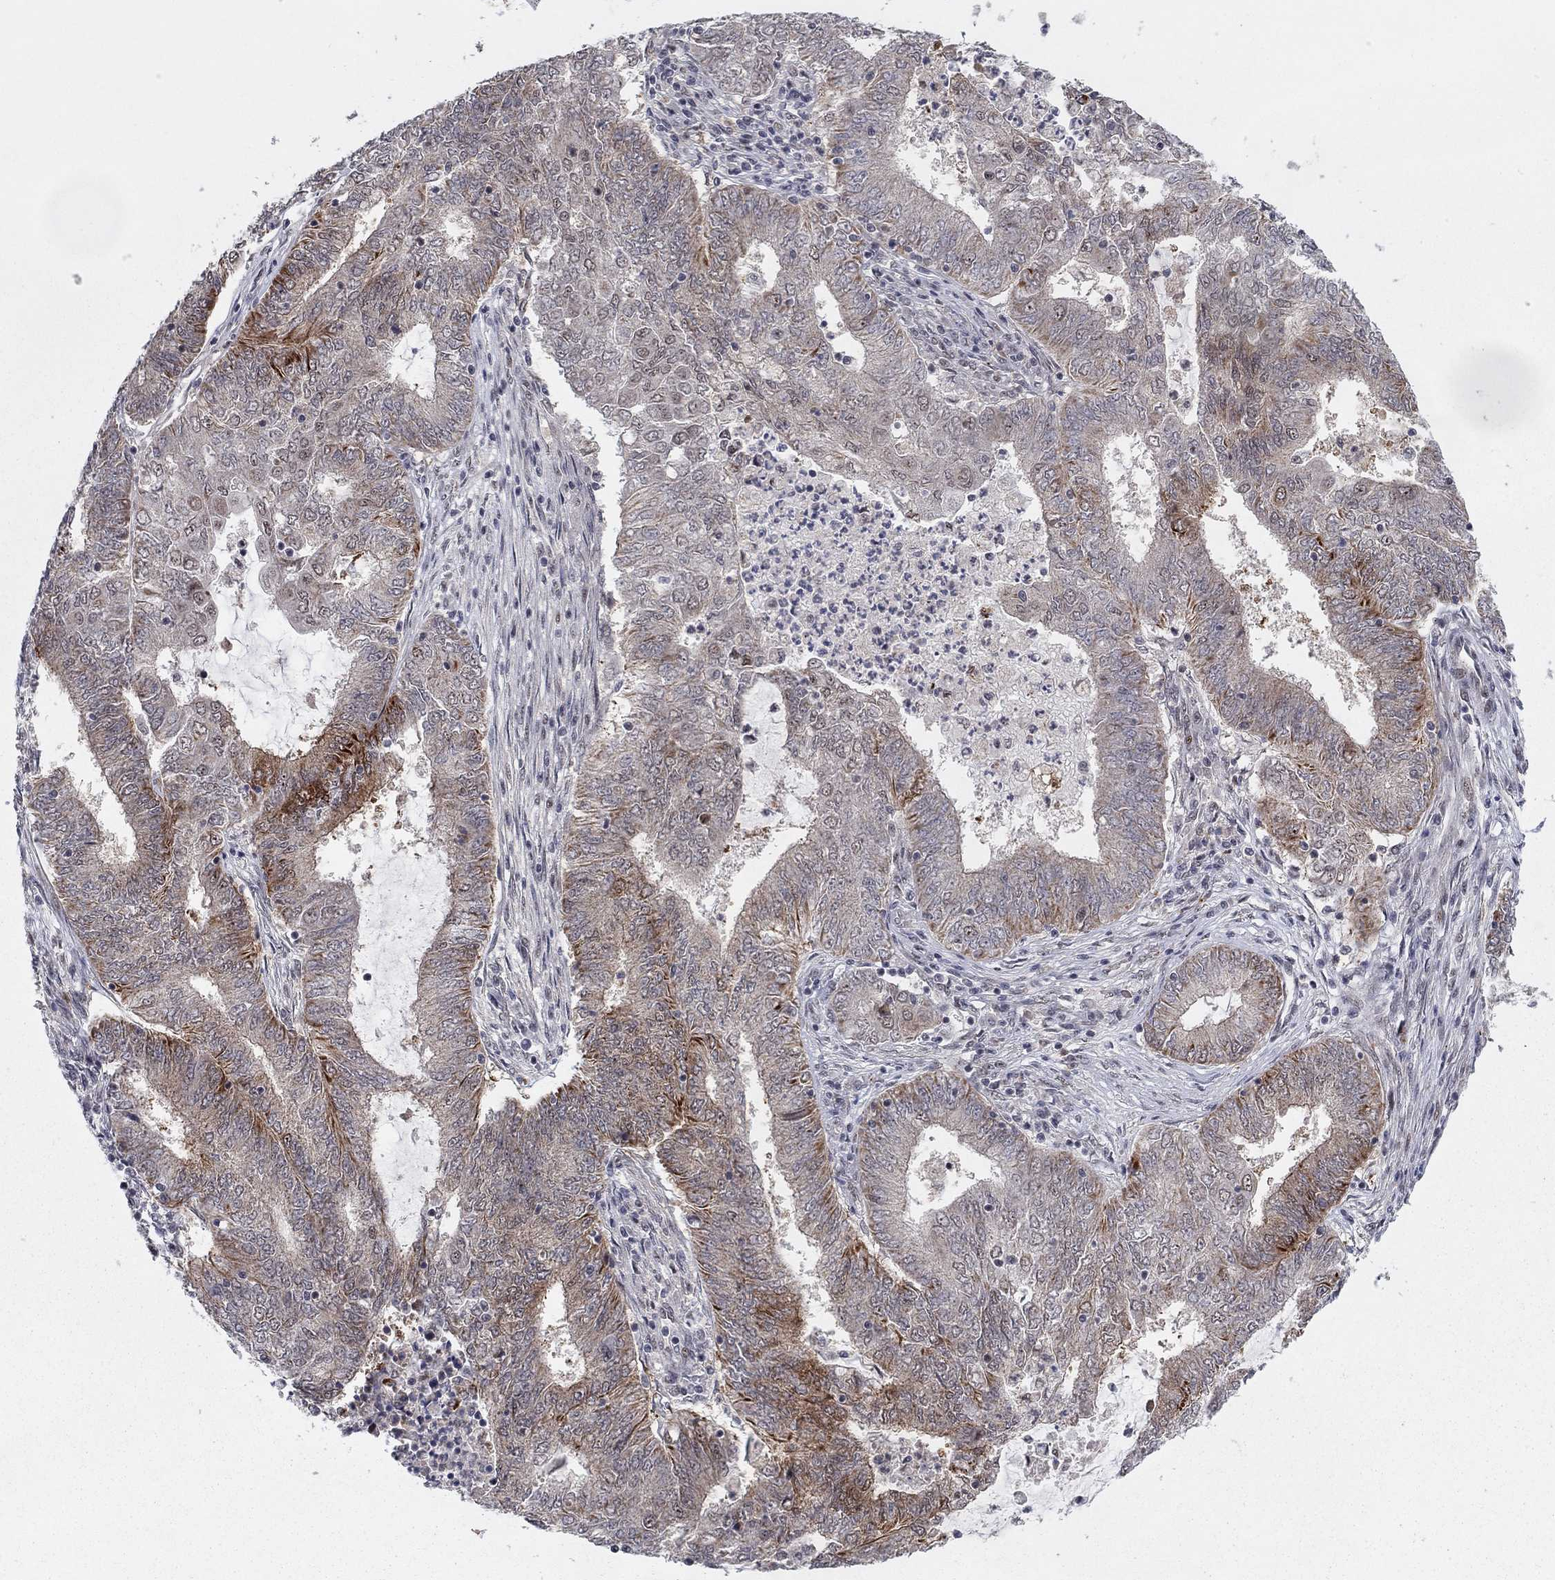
{"staining": {"intensity": "strong", "quantity": "<25%", "location": "cytoplasmic/membranous"}, "tissue": "endometrial cancer", "cell_type": "Tumor cells", "image_type": "cancer", "snomed": [{"axis": "morphology", "description": "Adenocarcinoma, NOS"}, {"axis": "topography", "description": "Endometrium"}], "caption": "Endometrial cancer (adenocarcinoma) tissue reveals strong cytoplasmic/membranous positivity in approximately <25% of tumor cells", "gene": "ZNF395", "patient": {"sex": "female", "age": 62}}